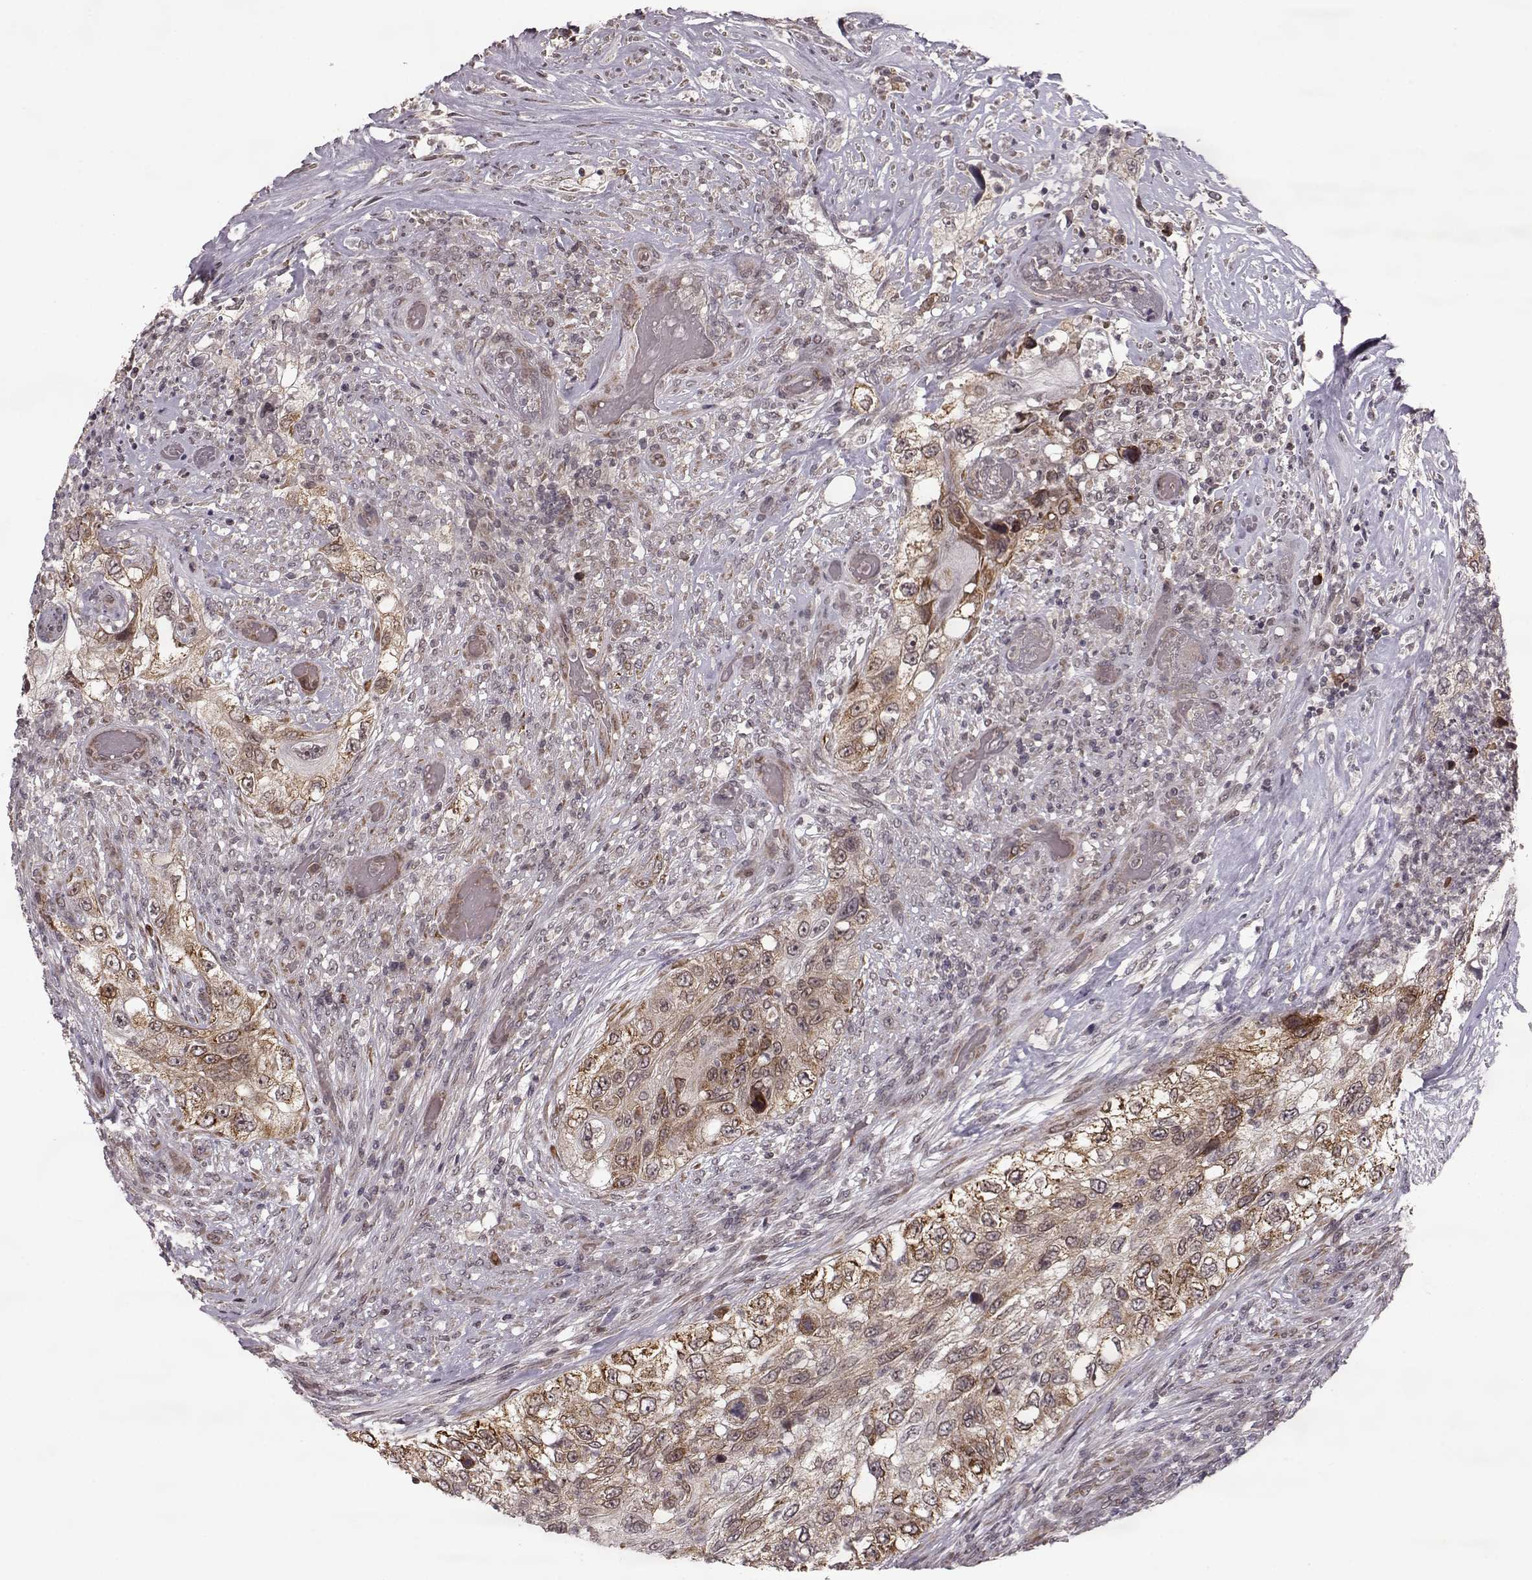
{"staining": {"intensity": "moderate", "quantity": ">75%", "location": "cytoplasmic/membranous"}, "tissue": "urothelial cancer", "cell_type": "Tumor cells", "image_type": "cancer", "snomed": [{"axis": "morphology", "description": "Urothelial carcinoma, High grade"}, {"axis": "topography", "description": "Urinary bladder"}], "caption": "DAB (3,3'-diaminobenzidine) immunohistochemical staining of human high-grade urothelial carcinoma shows moderate cytoplasmic/membranous protein expression in approximately >75% of tumor cells.", "gene": "ELOVL5", "patient": {"sex": "female", "age": 60}}